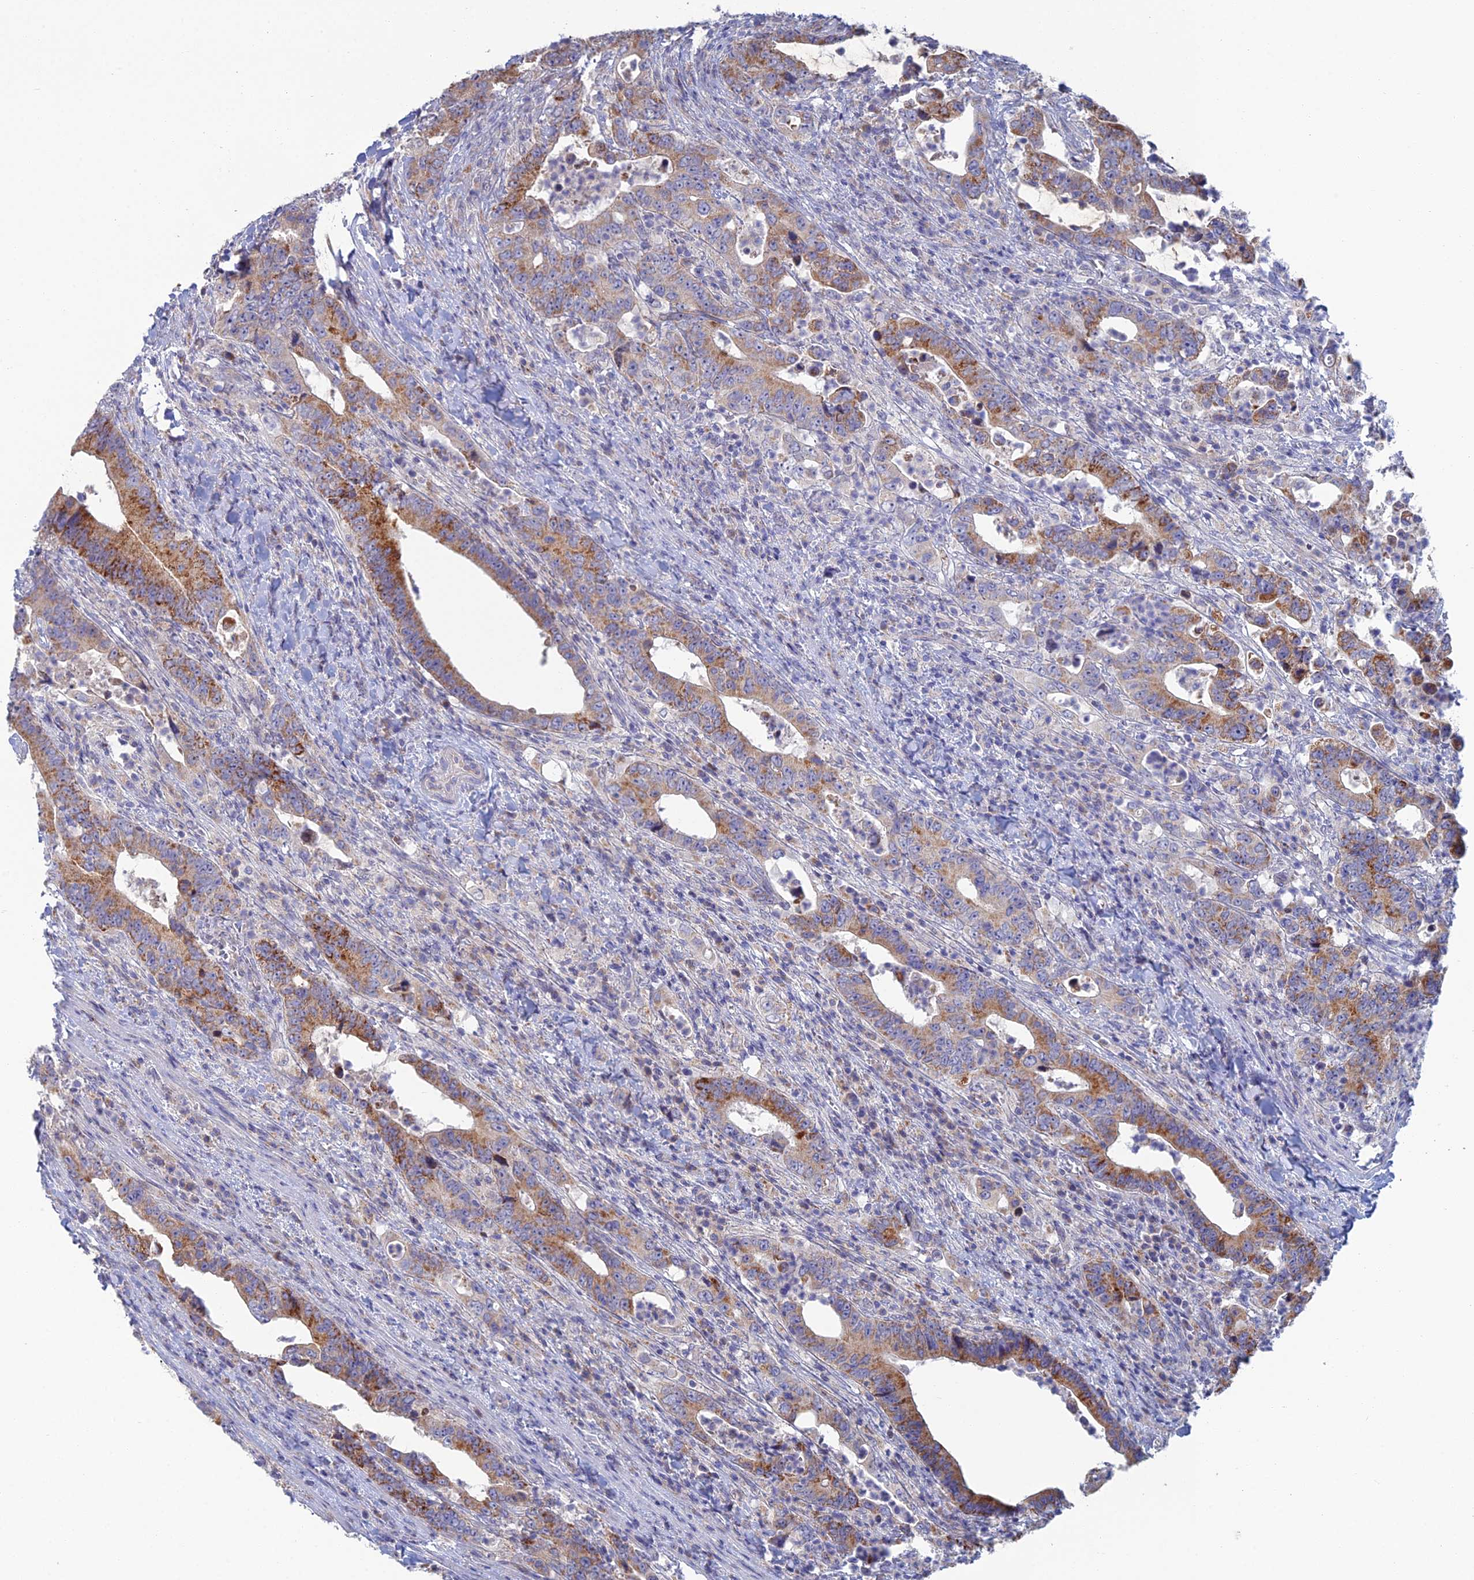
{"staining": {"intensity": "moderate", "quantity": "25%-75%", "location": "cytoplasmic/membranous"}, "tissue": "colorectal cancer", "cell_type": "Tumor cells", "image_type": "cancer", "snomed": [{"axis": "morphology", "description": "Adenocarcinoma, NOS"}, {"axis": "topography", "description": "Colon"}], "caption": "Moderate cytoplasmic/membranous positivity for a protein is present in approximately 25%-75% of tumor cells of adenocarcinoma (colorectal) using IHC.", "gene": "ARL16", "patient": {"sex": "female", "age": 75}}